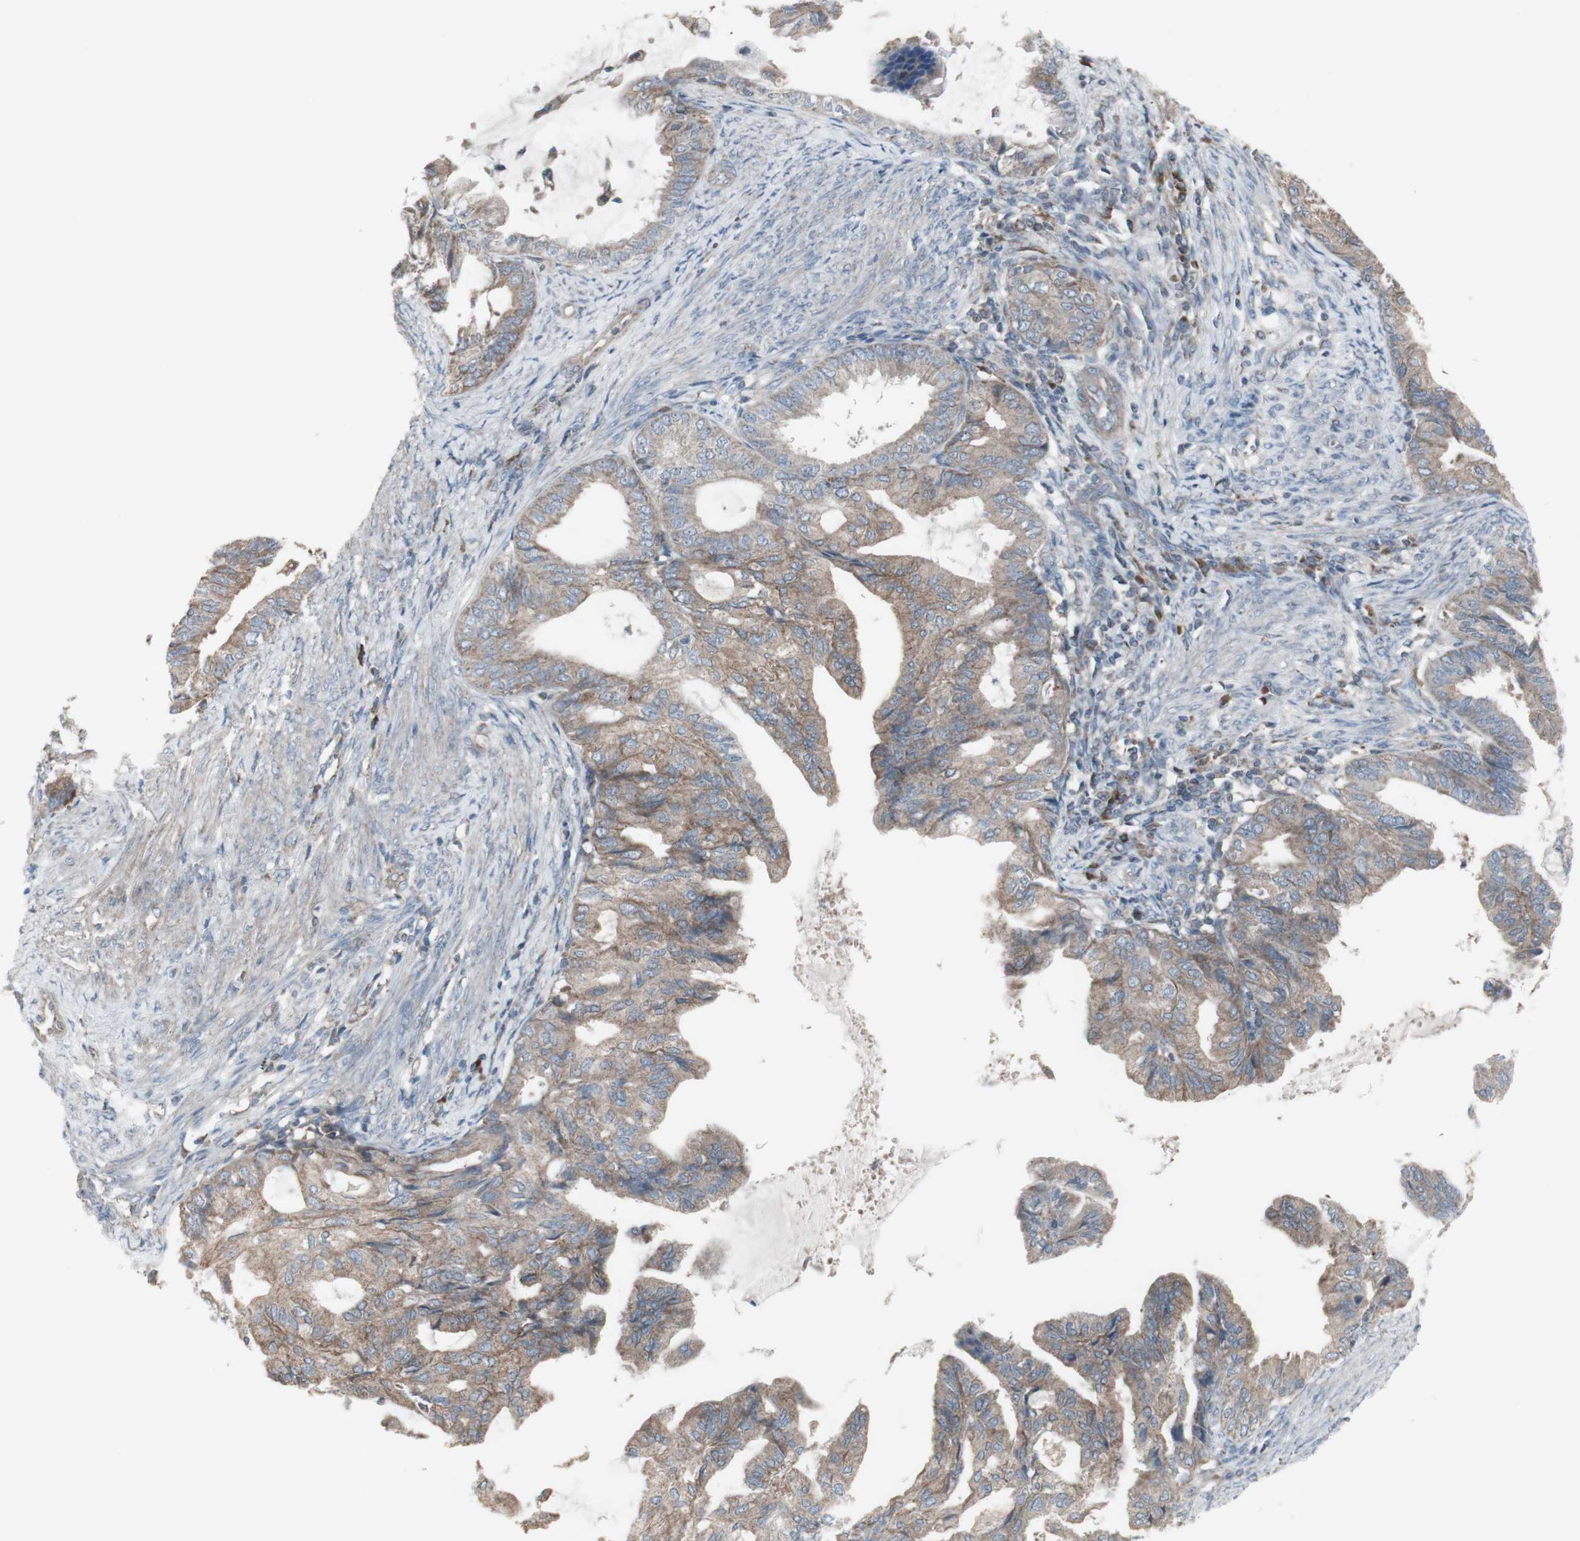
{"staining": {"intensity": "weak", "quantity": ">75%", "location": "cytoplasmic/membranous"}, "tissue": "endometrial cancer", "cell_type": "Tumor cells", "image_type": "cancer", "snomed": [{"axis": "morphology", "description": "Adenocarcinoma, NOS"}, {"axis": "topography", "description": "Endometrium"}], "caption": "Endometrial cancer (adenocarcinoma) was stained to show a protein in brown. There is low levels of weak cytoplasmic/membranous positivity in about >75% of tumor cells. (Brightfield microscopy of DAB IHC at high magnification).", "gene": "SHC1", "patient": {"sex": "female", "age": 86}}